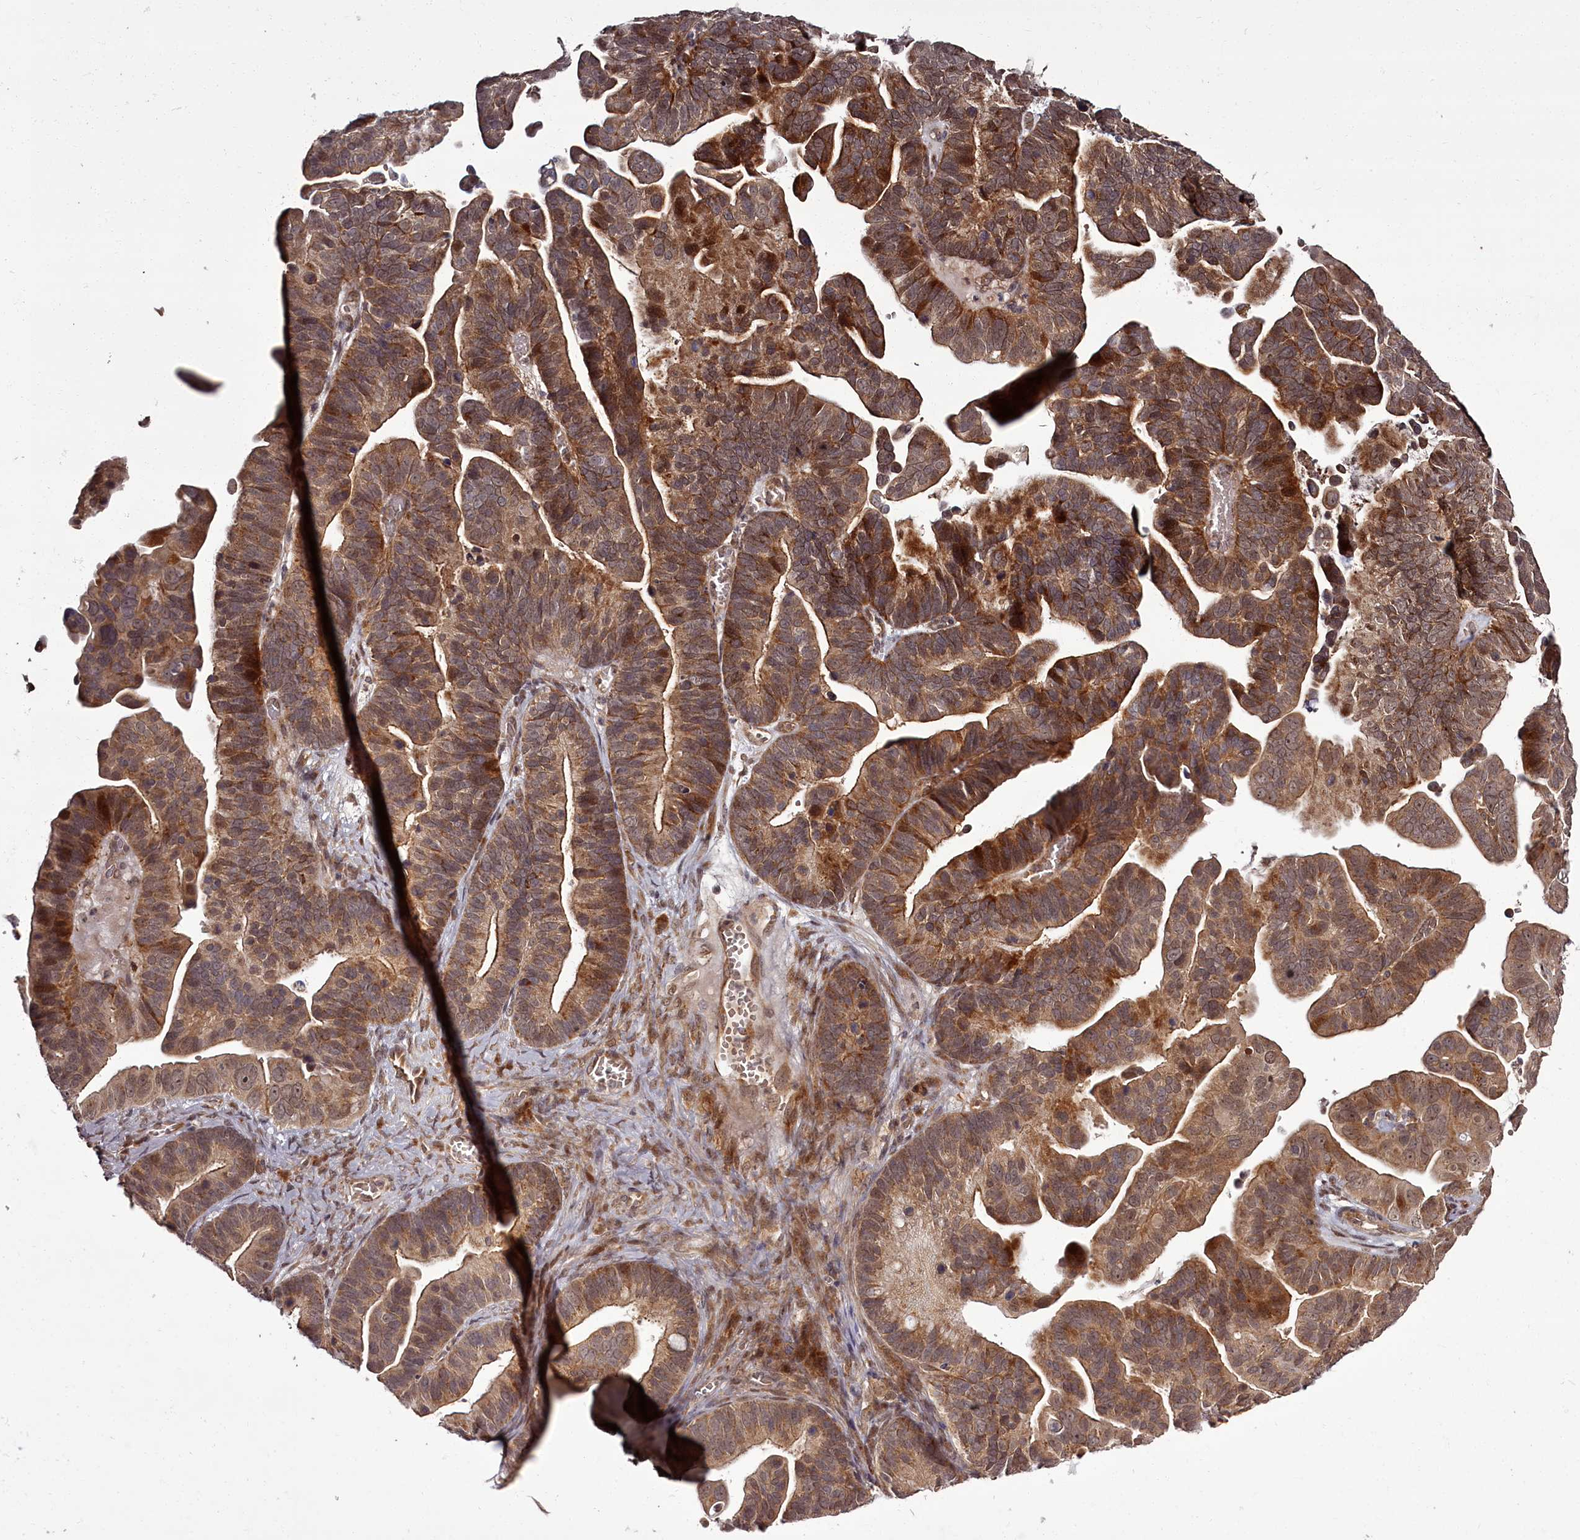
{"staining": {"intensity": "moderate", "quantity": ">75%", "location": "cytoplasmic/membranous"}, "tissue": "ovarian cancer", "cell_type": "Tumor cells", "image_type": "cancer", "snomed": [{"axis": "morphology", "description": "Cystadenocarcinoma, serous, NOS"}, {"axis": "topography", "description": "Ovary"}], "caption": "Immunohistochemistry staining of serous cystadenocarcinoma (ovarian), which demonstrates medium levels of moderate cytoplasmic/membranous staining in about >75% of tumor cells indicating moderate cytoplasmic/membranous protein expression. The staining was performed using DAB (brown) for protein detection and nuclei were counterstained in hematoxylin (blue).", "gene": "PCBP2", "patient": {"sex": "female", "age": 56}}